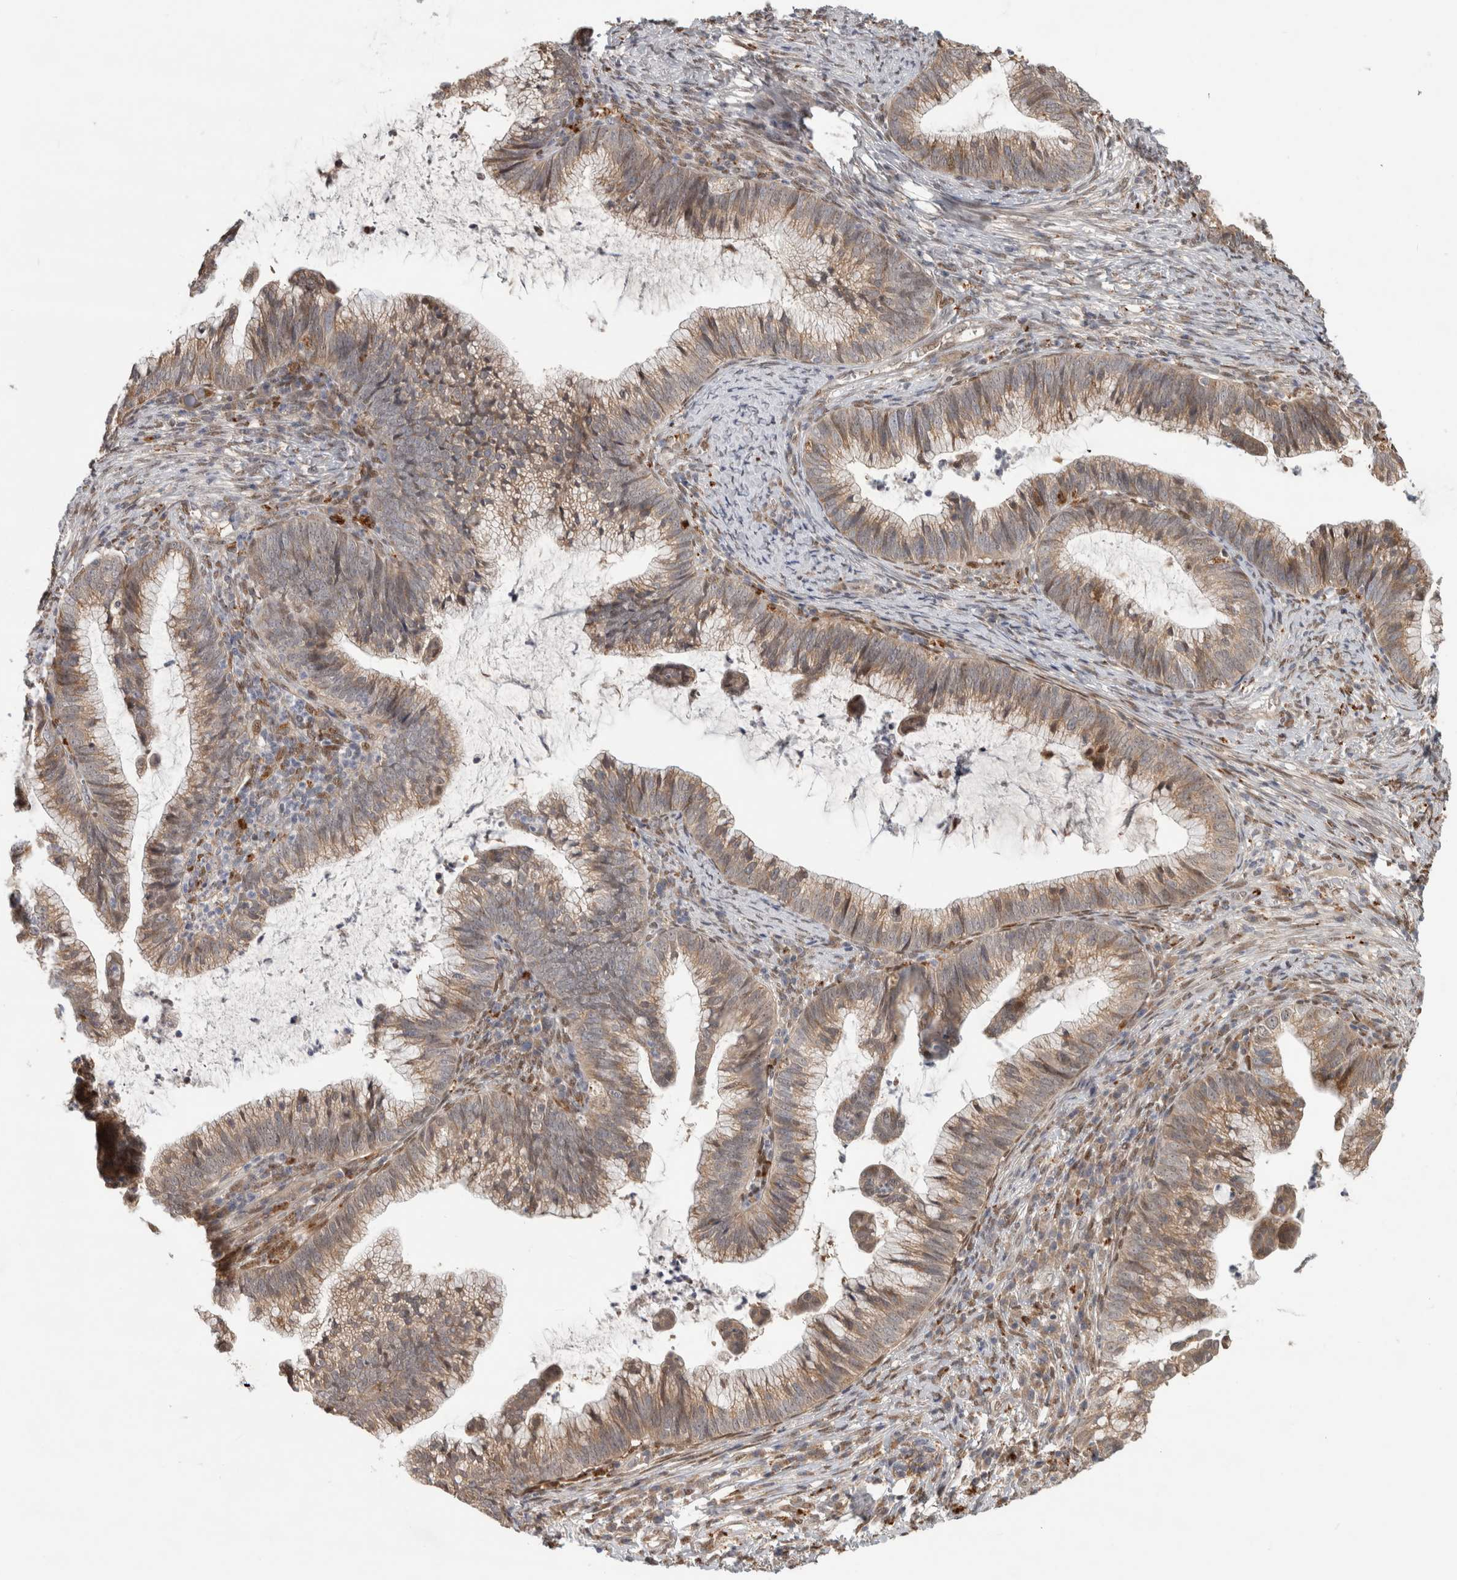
{"staining": {"intensity": "weak", "quantity": ">75%", "location": "cytoplasmic/membranous"}, "tissue": "cervical cancer", "cell_type": "Tumor cells", "image_type": "cancer", "snomed": [{"axis": "morphology", "description": "Adenocarcinoma, NOS"}, {"axis": "topography", "description": "Cervix"}], "caption": "The immunohistochemical stain labels weak cytoplasmic/membranous positivity in tumor cells of cervical adenocarcinoma tissue. The protein of interest is shown in brown color, while the nuclei are stained blue.", "gene": "NAB2", "patient": {"sex": "female", "age": 36}}